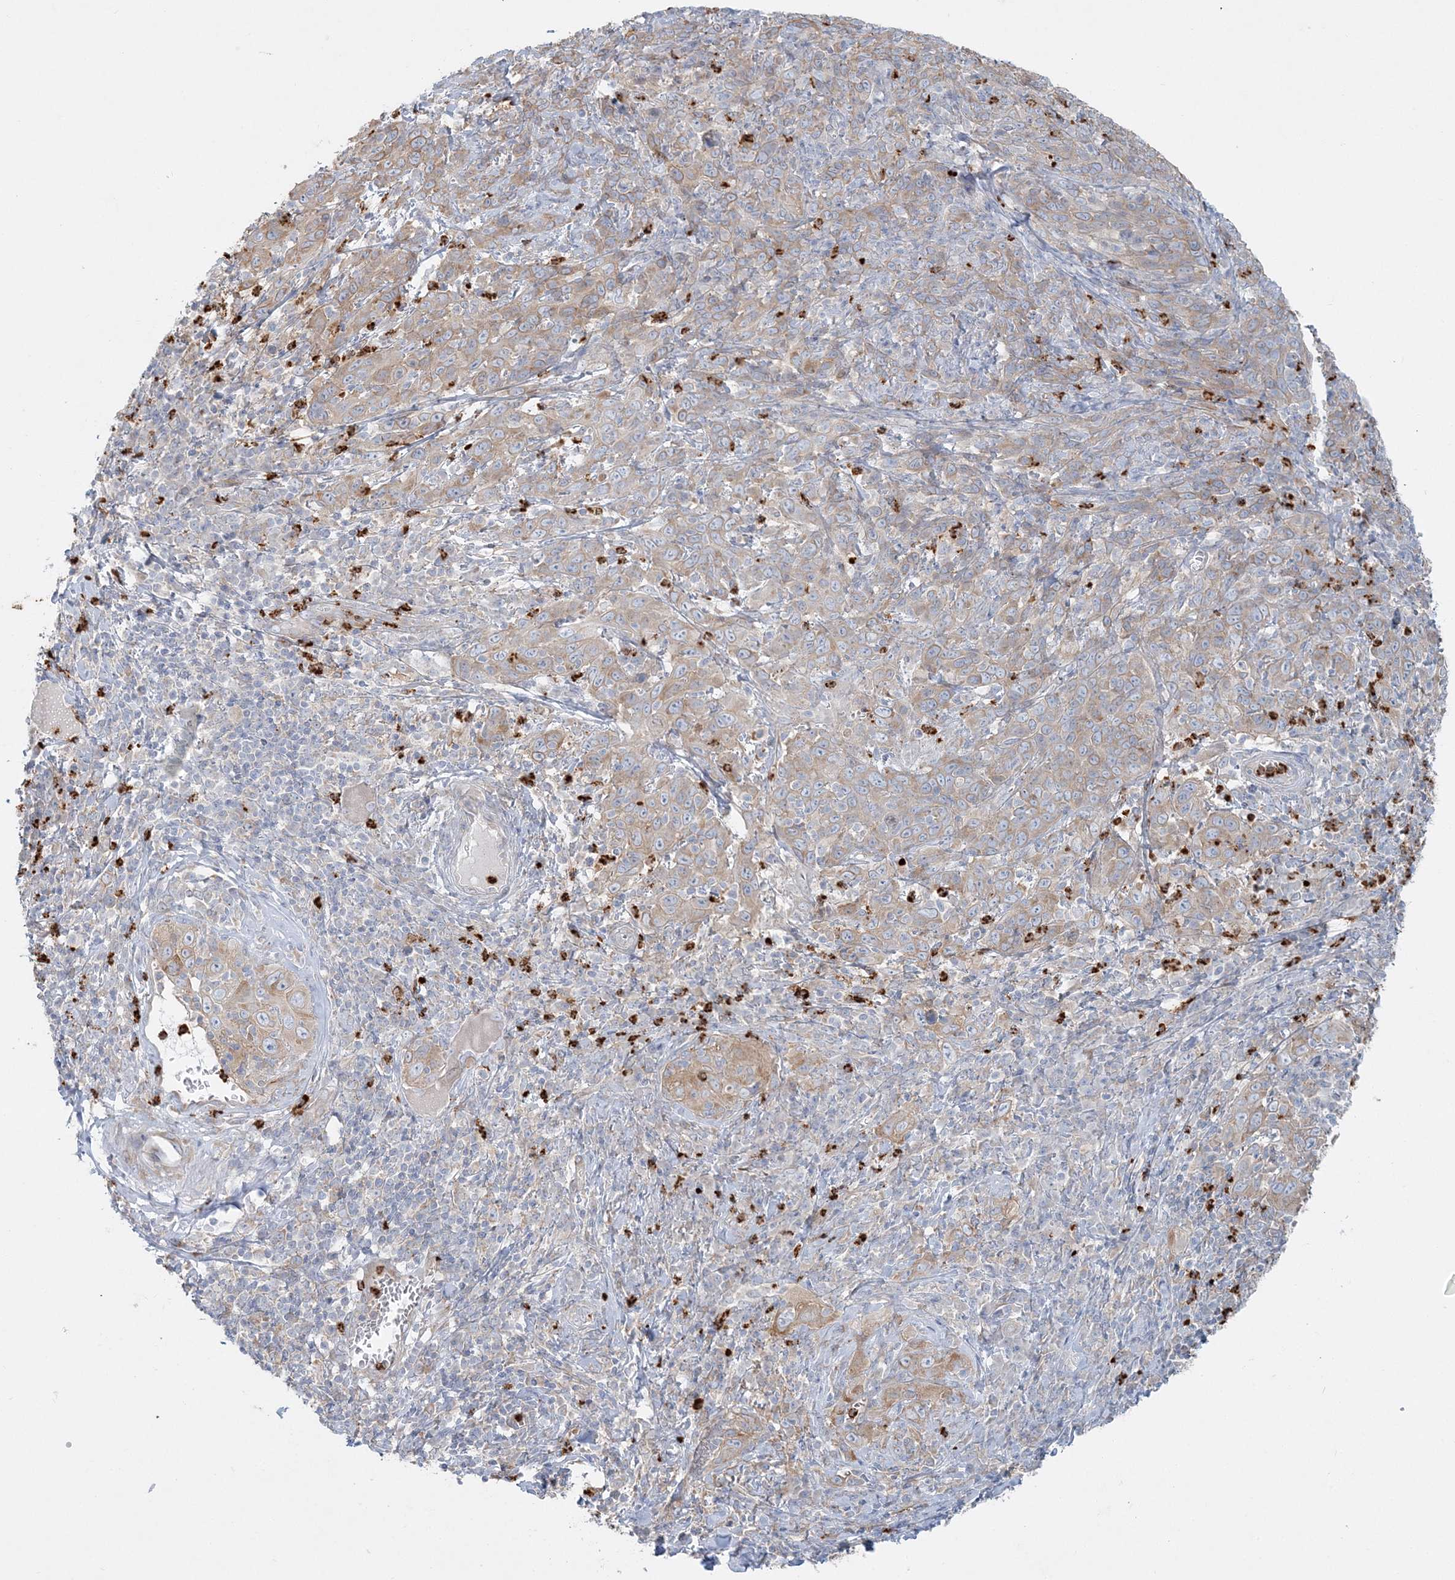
{"staining": {"intensity": "weak", "quantity": "25%-75%", "location": "cytoplasmic/membranous"}, "tissue": "cervical cancer", "cell_type": "Tumor cells", "image_type": "cancer", "snomed": [{"axis": "morphology", "description": "Squamous cell carcinoma, NOS"}, {"axis": "topography", "description": "Cervix"}], "caption": "Tumor cells reveal weak cytoplasmic/membranous staining in about 25%-75% of cells in cervical cancer (squamous cell carcinoma).", "gene": "CCNJ", "patient": {"sex": "female", "age": 46}}